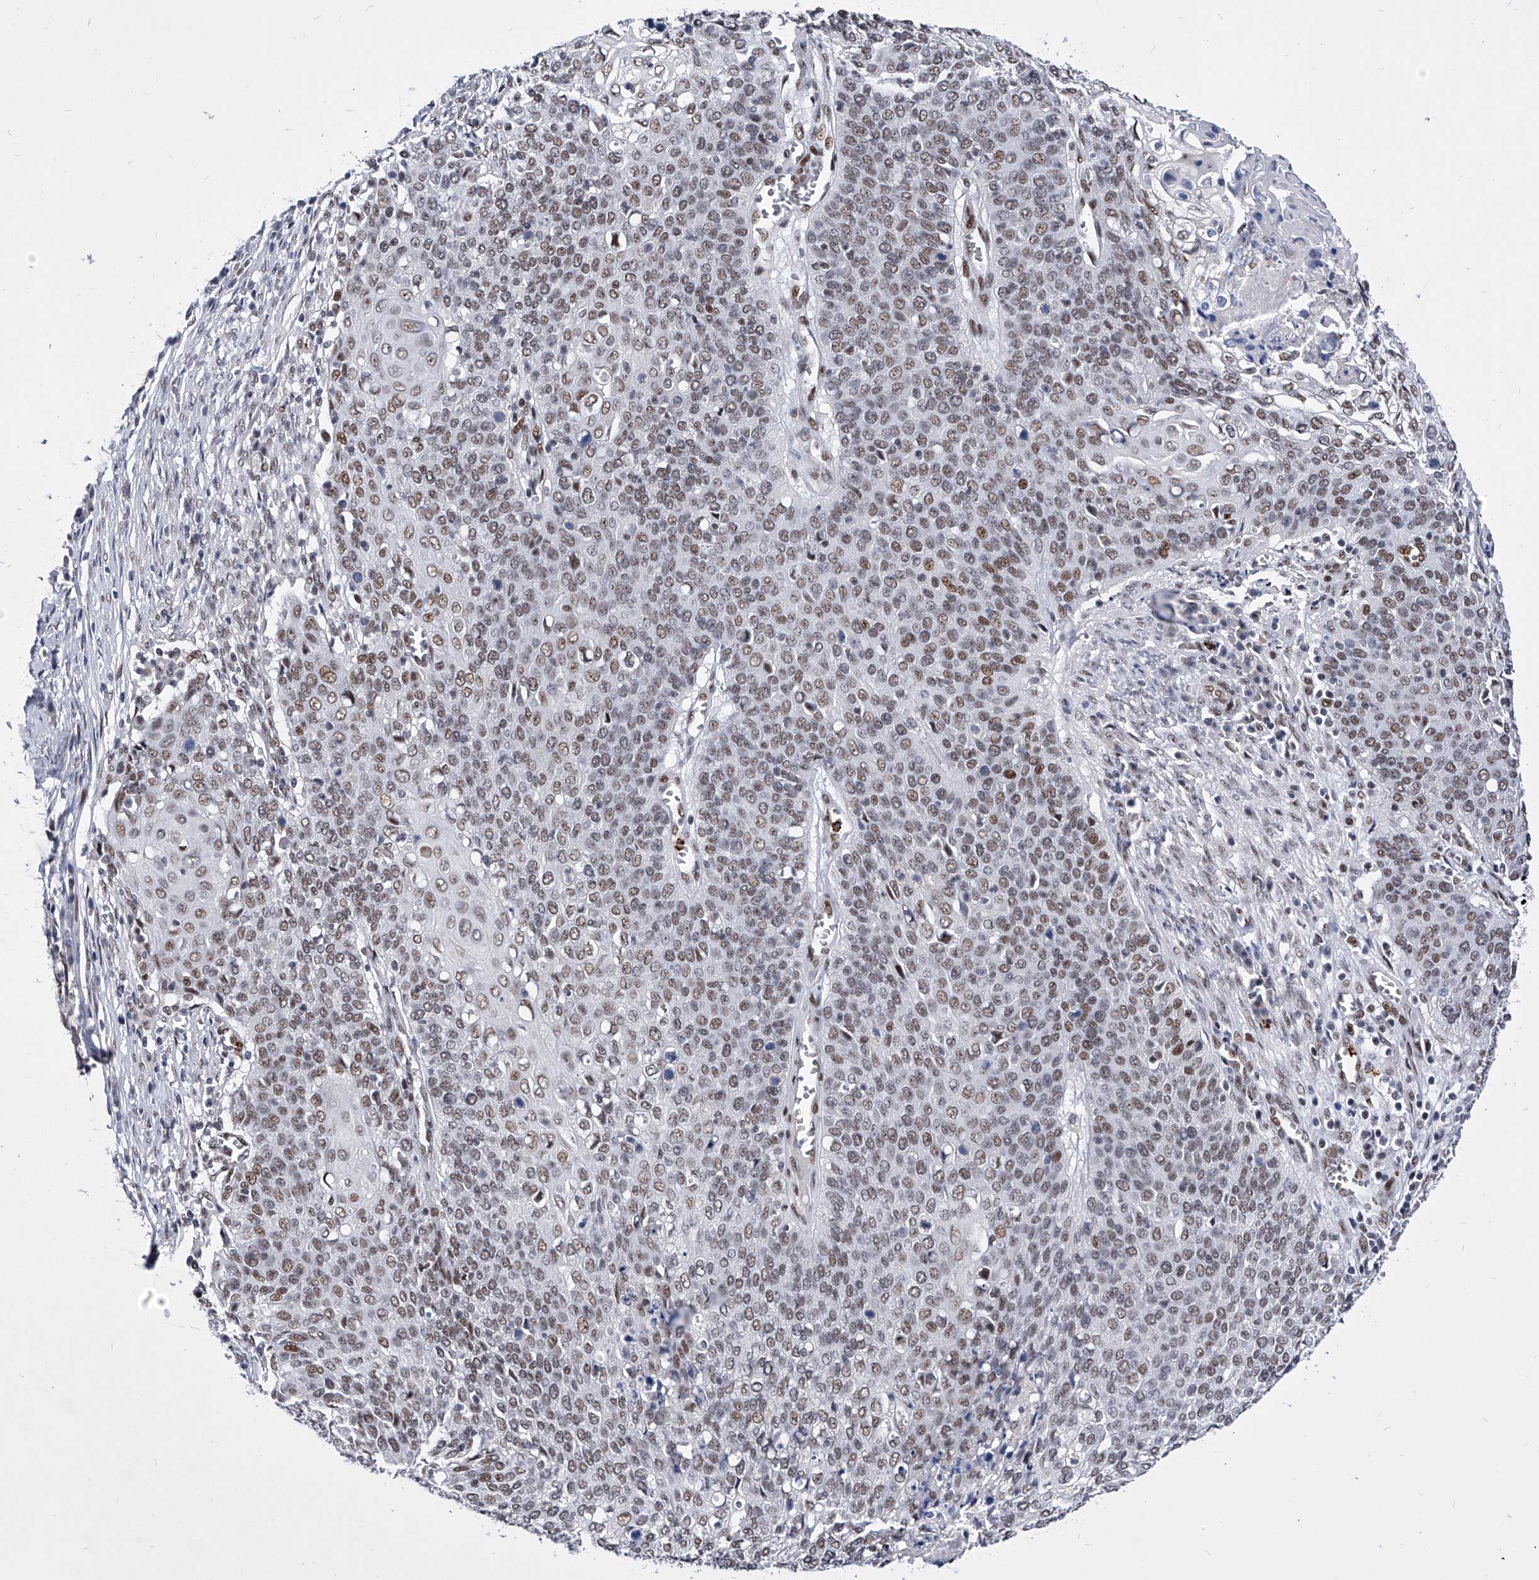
{"staining": {"intensity": "moderate", "quantity": ">75%", "location": "nuclear"}, "tissue": "cervical cancer", "cell_type": "Tumor cells", "image_type": "cancer", "snomed": [{"axis": "morphology", "description": "Squamous cell carcinoma, NOS"}, {"axis": "topography", "description": "Cervix"}], "caption": "Immunohistochemistry of cervical cancer shows medium levels of moderate nuclear staining in about >75% of tumor cells.", "gene": "TESK2", "patient": {"sex": "female", "age": 39}}